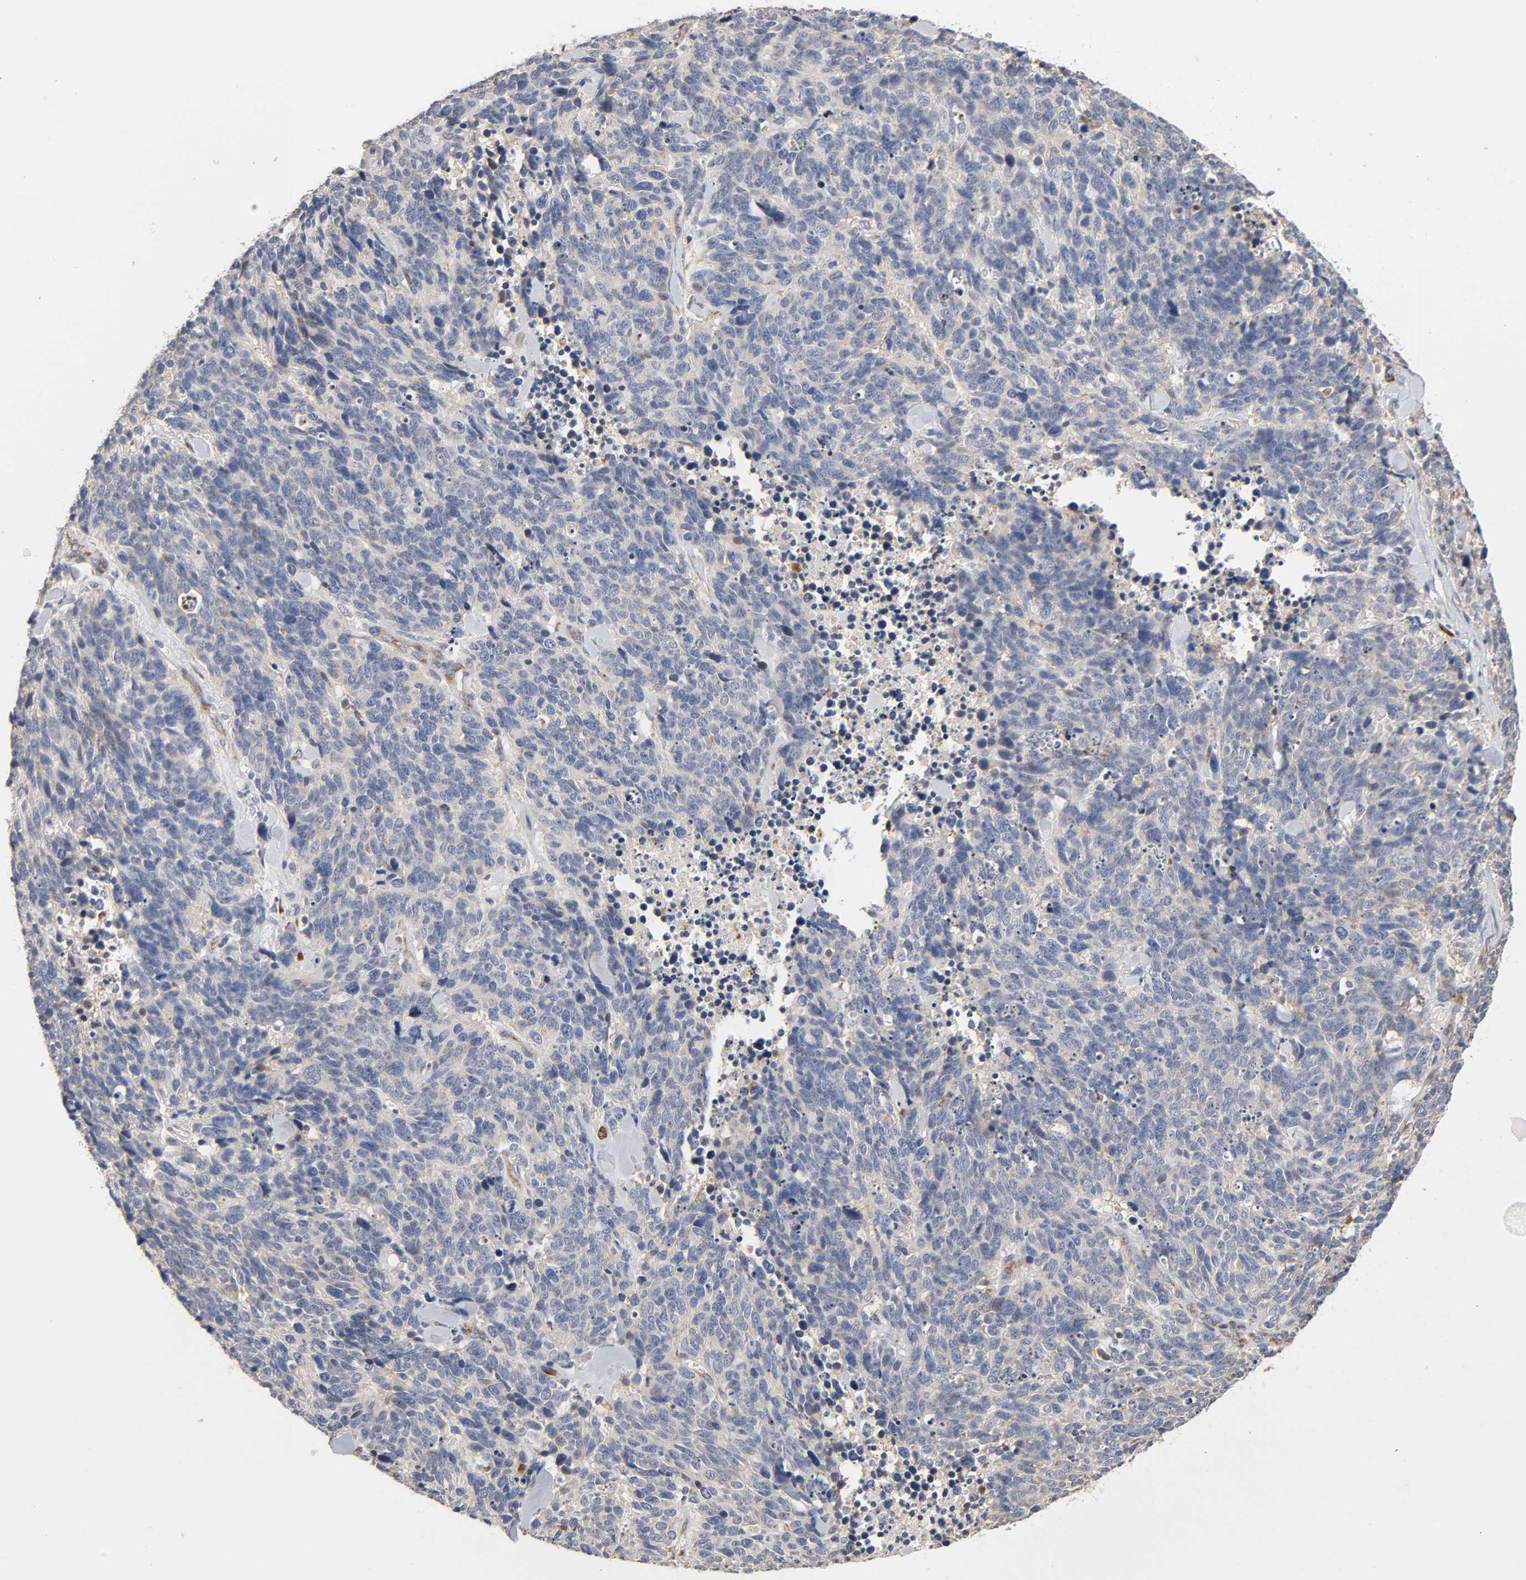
{"staining": {"intensity": "negative", "quantity": "none", "location": "none"}, "tissue": "lung cancer", "cell_type": "Tumor cells", "image_type": "cancer", "snomed": [{"axis": "morphology", "description": "Neoplasm, malignant, NOS"}, {"axis": "topography", "description": "Lung"}], "caption": "Tumor cells show no significant expression in lung malignant neoplasm. (DAB immunohistochemistry (IHC), high magnification).", "gene": "HDLBP", "patient": {"sex": "female", "age": 58}}